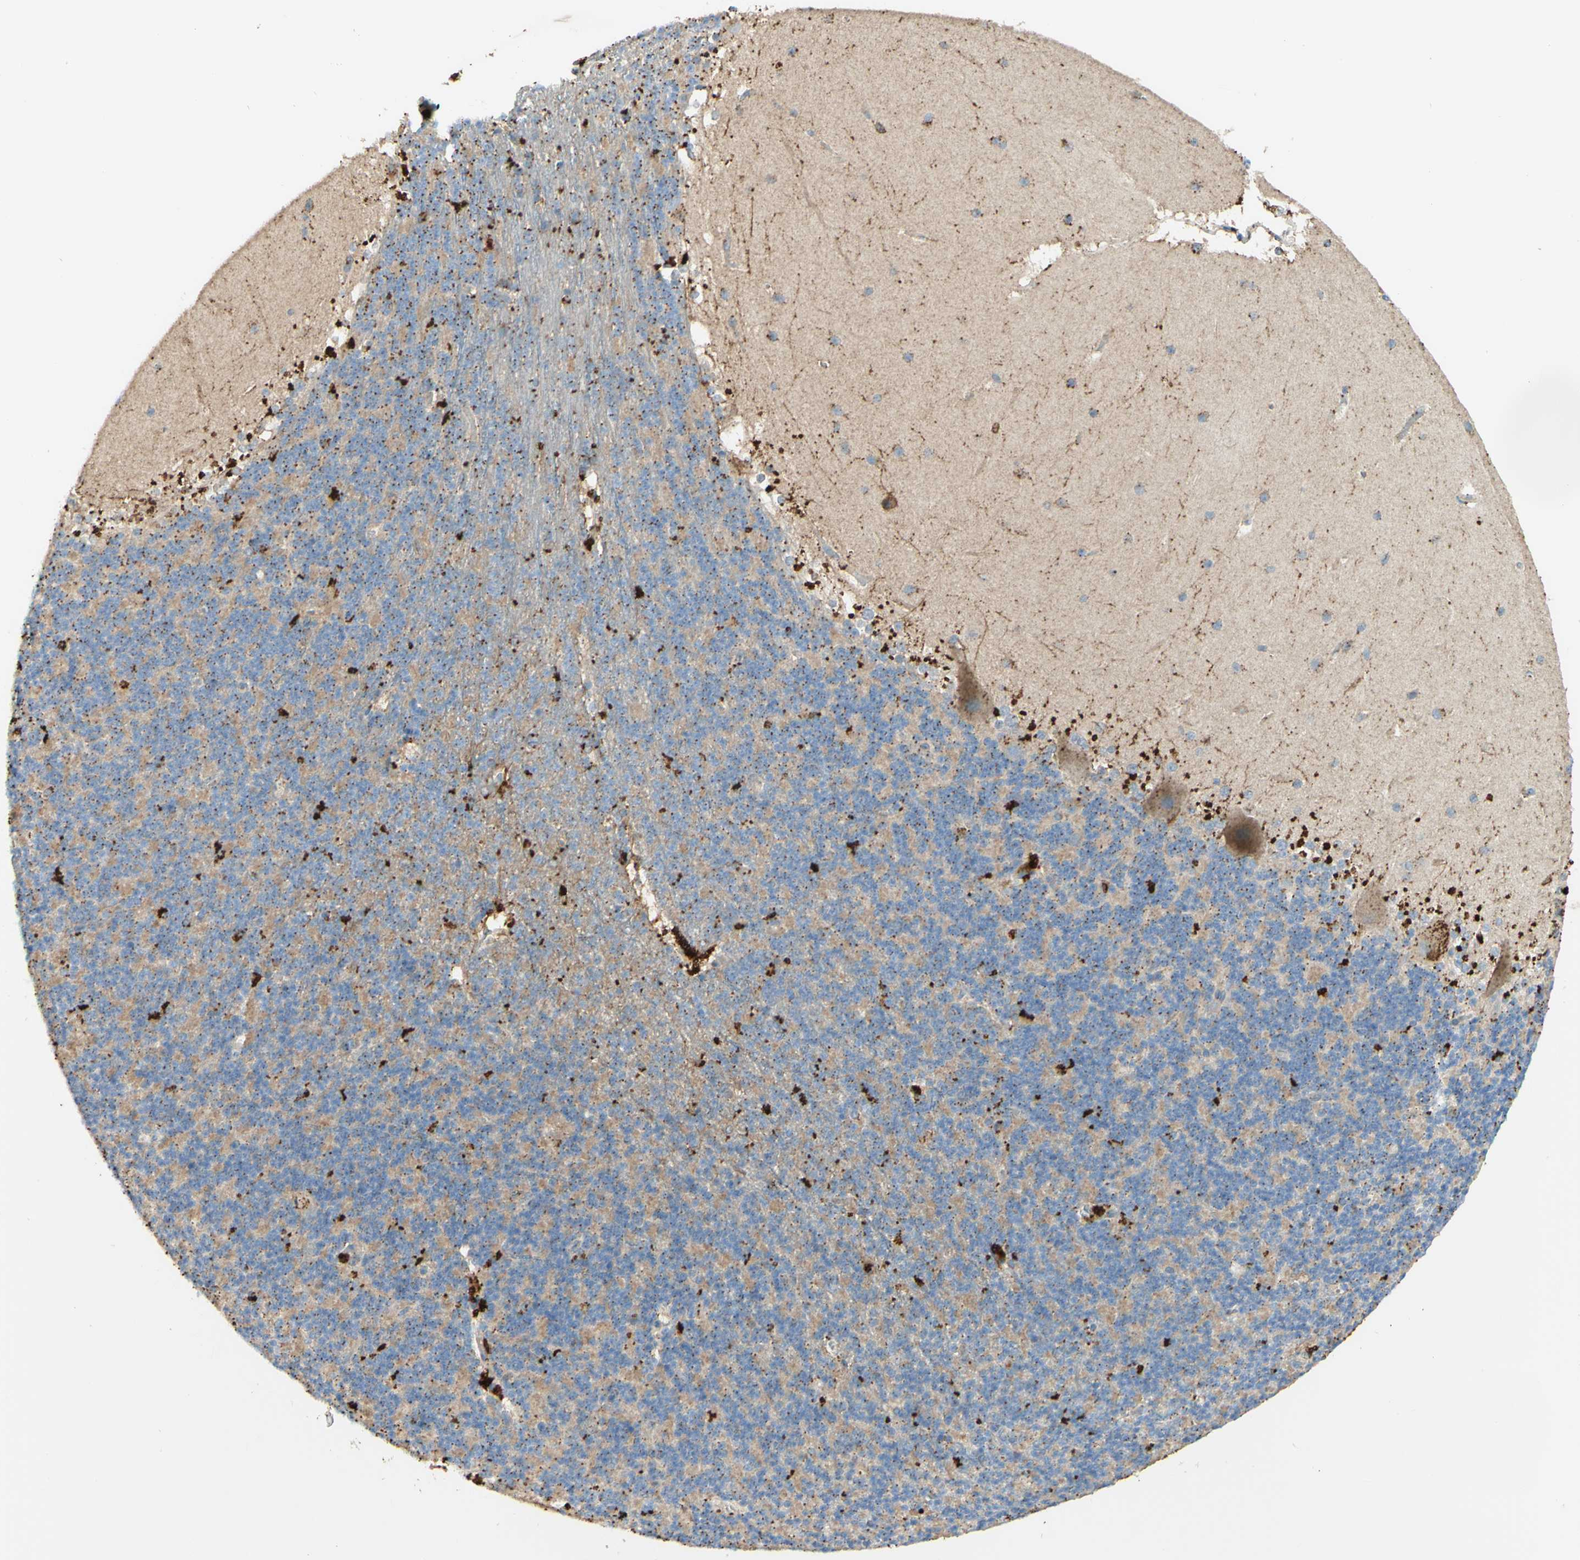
{"staining": {"intensity": "moderate", "quantity": "25%-75%", "location": "cytoplasmic/membranous"}, "tissue": "cerebellum", "cell_type": "Cells in granular layer", "image_type": "normal", "snomed": [{"axis": "morphology", "description": "Normal tissue, NOS"}, {"axis": "topography", "description": "Cerebellum"}], "caption": "Immunohistochemistry of unremarkable cerebellum demonstrates medium levels of moderate cytoplasmic/membranous expression in approximately 25%-75% of cells in granular layer. (IHC, brightfield microscopy, high magnification).", "gene": "ARMC10", "patient": {"sex": "female", "age": 19}}